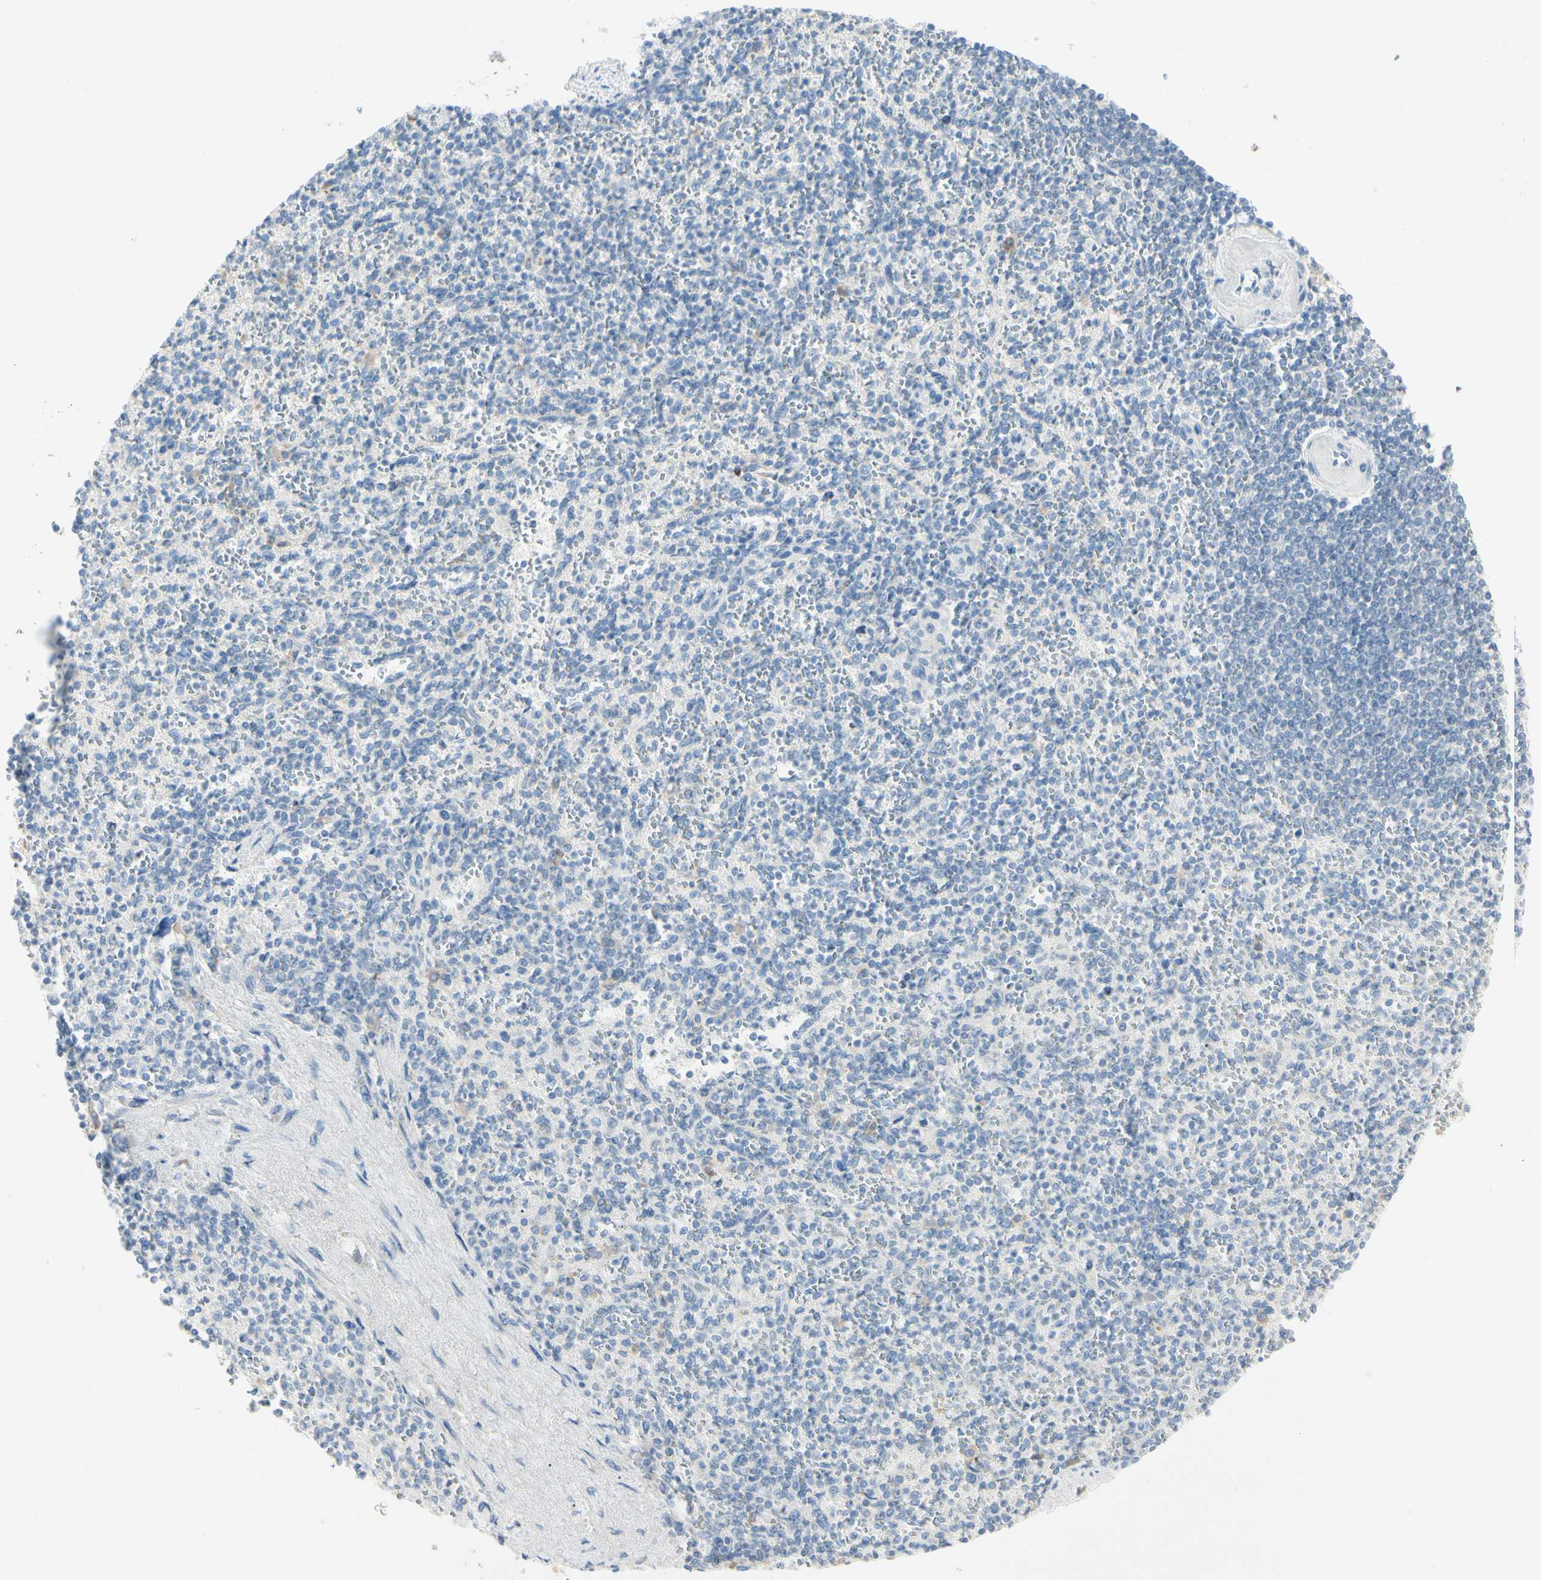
{"staining": {"intensity": "strong", "quantity": "<25%", "location": "cytoplasmic/membranous"}, "tissue": "spleen", "cell_type": "Cells in red pulp", "image_type": "normal", "snomed": [{"axis": "morphology", "description": "Normal tissue, NOS"}, {"axis": "topography", "description": "Spleen"}], "caption": "Cells in red pulp exhibit medium levels of strong cytoplasmic/membranous expression in about <25% of cells in benign human spleen. The protein of interest is shown in brown color, while the nuclei are stained blue.", "gene": "ALDH18A1", "patient": {"sex": "female", "age": 74}}